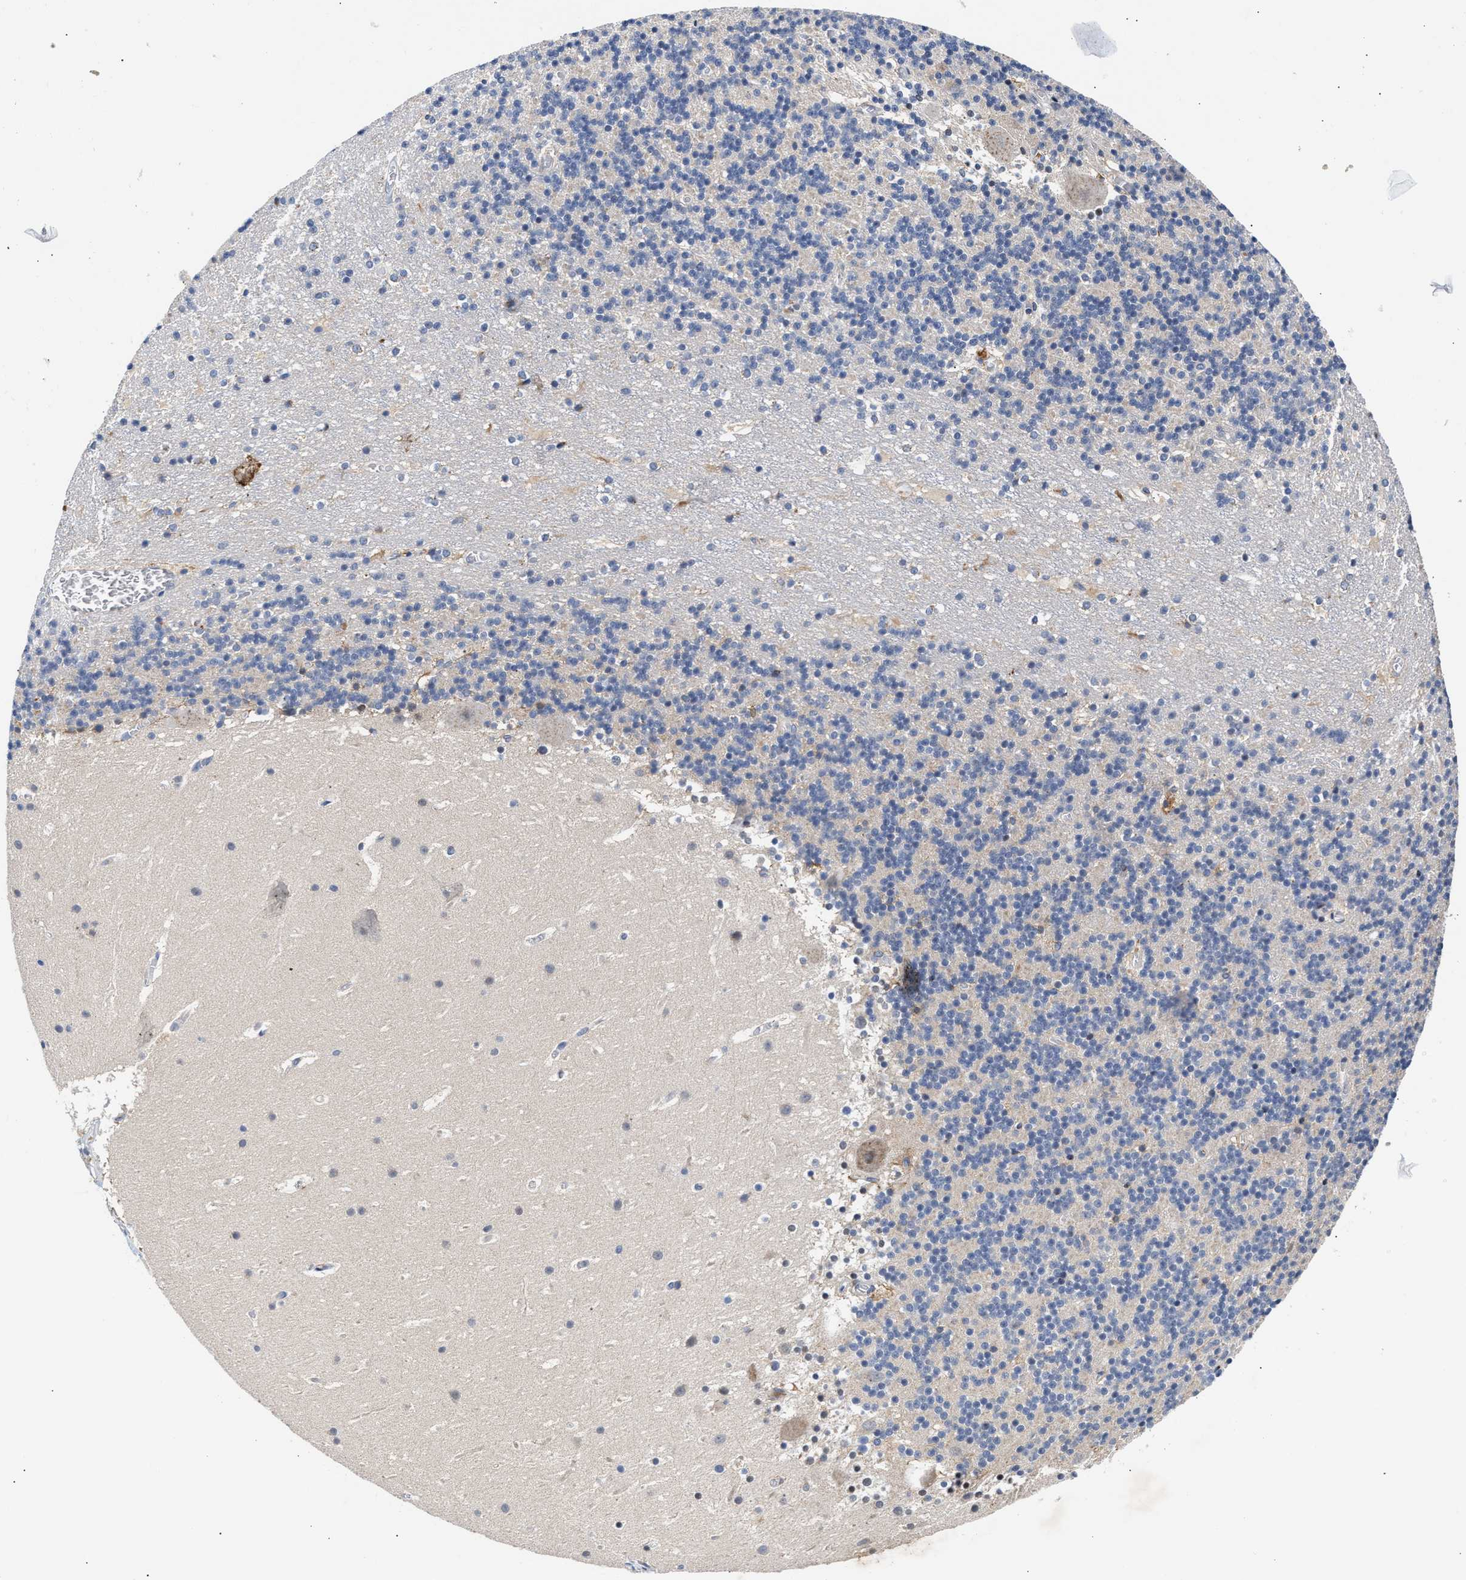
{"staining": {"intensity": "negative", "quantity": "none", "location": "none"}, "tissue": "cerebellum", "cell_type": "Cells in granular layer", "image_type": "normal", "snomed": [{"axis": "morphology", "description": "Normal tissue, NOS"}, {"axis": "topography", "description": "Cerebellum"}], "caption": "High magnification brightfield microscopy of benign cerebellum stained with DAB (3,3'-diaminobenzidine) (brown) and counterstained with hematoxylin (blue): cells in granular layer show no significant positivity. (IHC, brightfield microscopy, high magnification).", "gene": "CCDC146", "patient": {"sex": "male", "age": 45}}